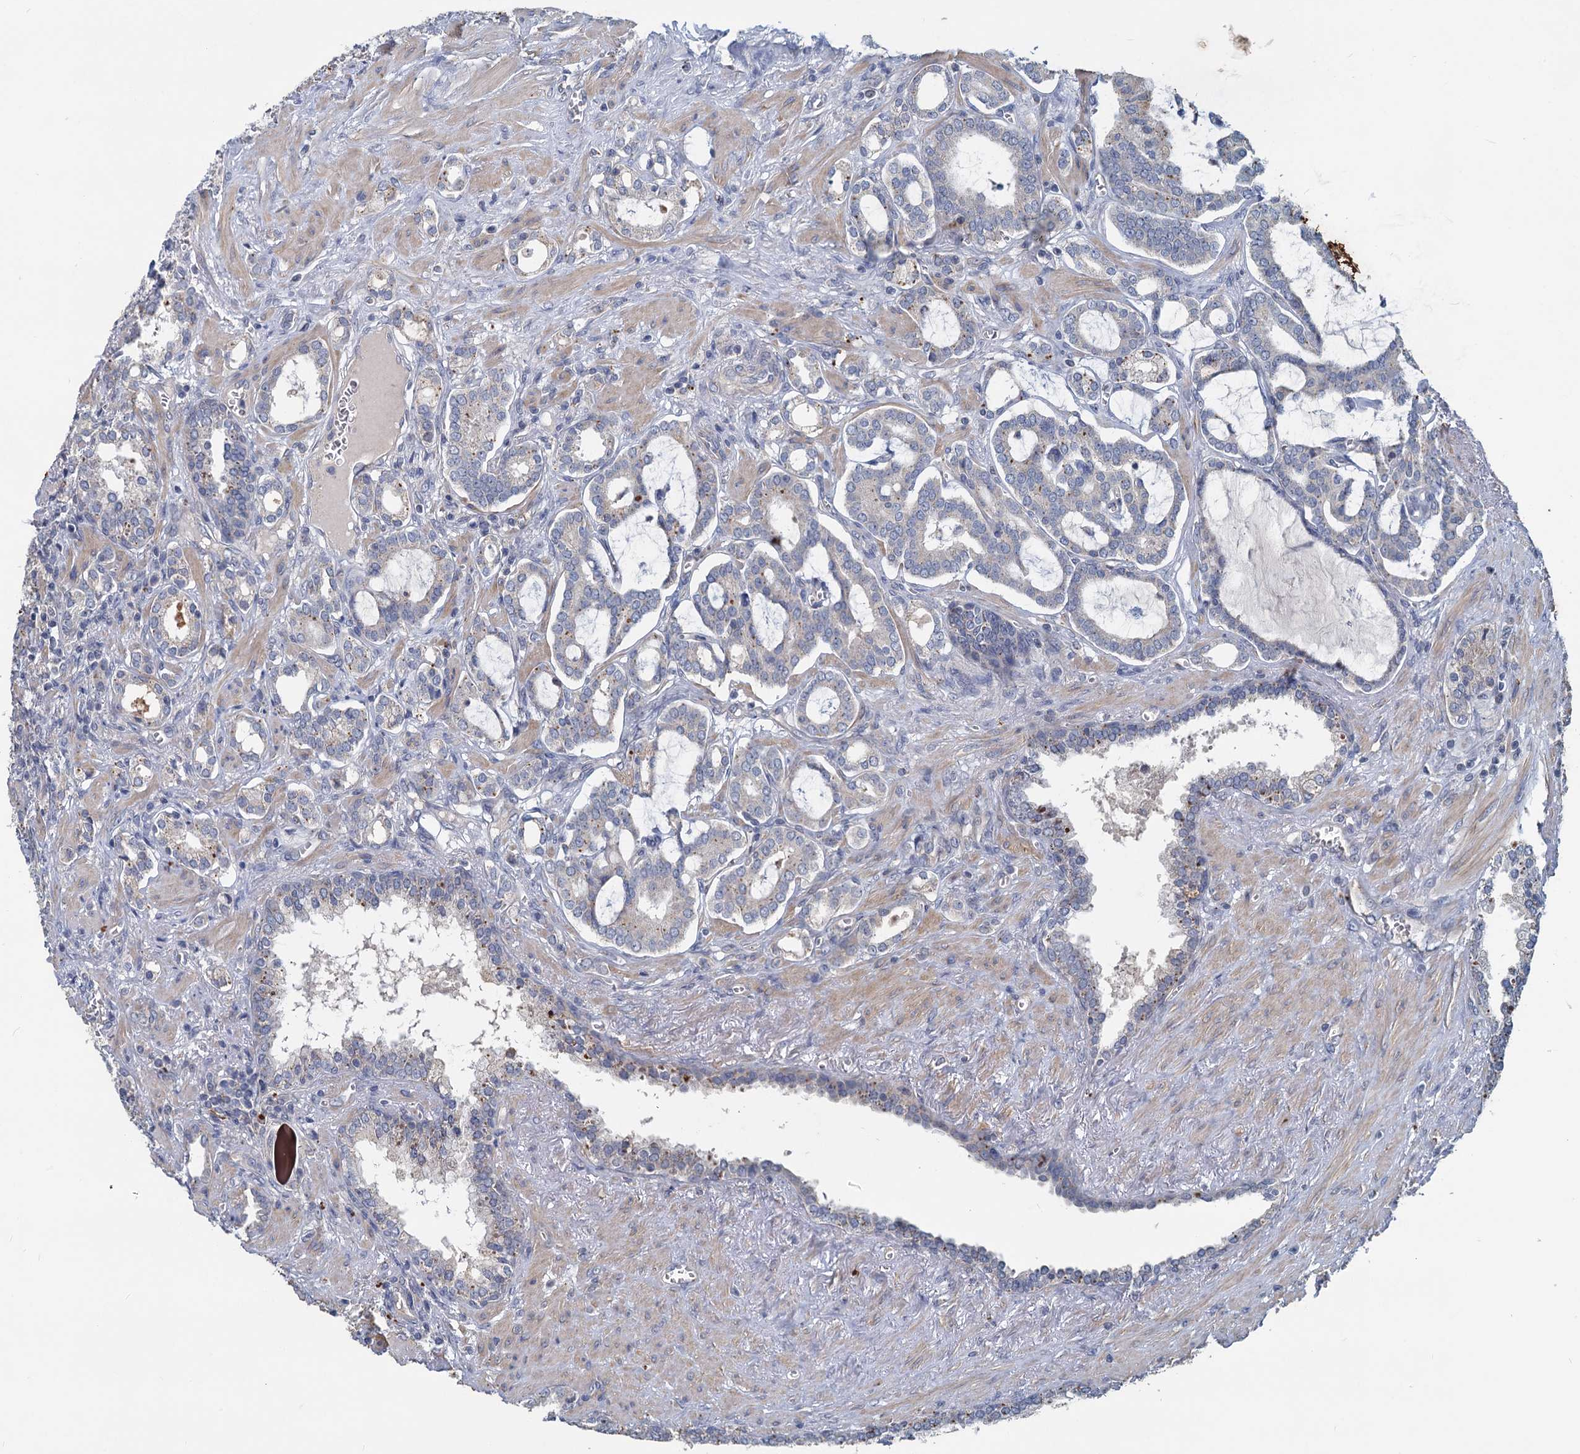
{"staining": {"intensity": "negative", "quantity": "none", "location": "none"}, "tissue": "prostate cancer", "cell_type": "Tumor cells", "image_type": "cancer", "snomed": [{"axis": "morphology", "description": "Adenocarcinoma, High grade"}, {"axis": "topography", "description": "Prostate and seminal vesicle, NOS"}], "caption": "An IHC photomicrograph of prostate adenocarcinoma (high-grade) is shown. There is no staining in tumor cells of prostate adenocarcinoma (high-grade). (Brightfield microscopy of DAB IHC at high magnification).", "gene": "SLC2A7", "patient": {"sex": "male", "age": 67}}